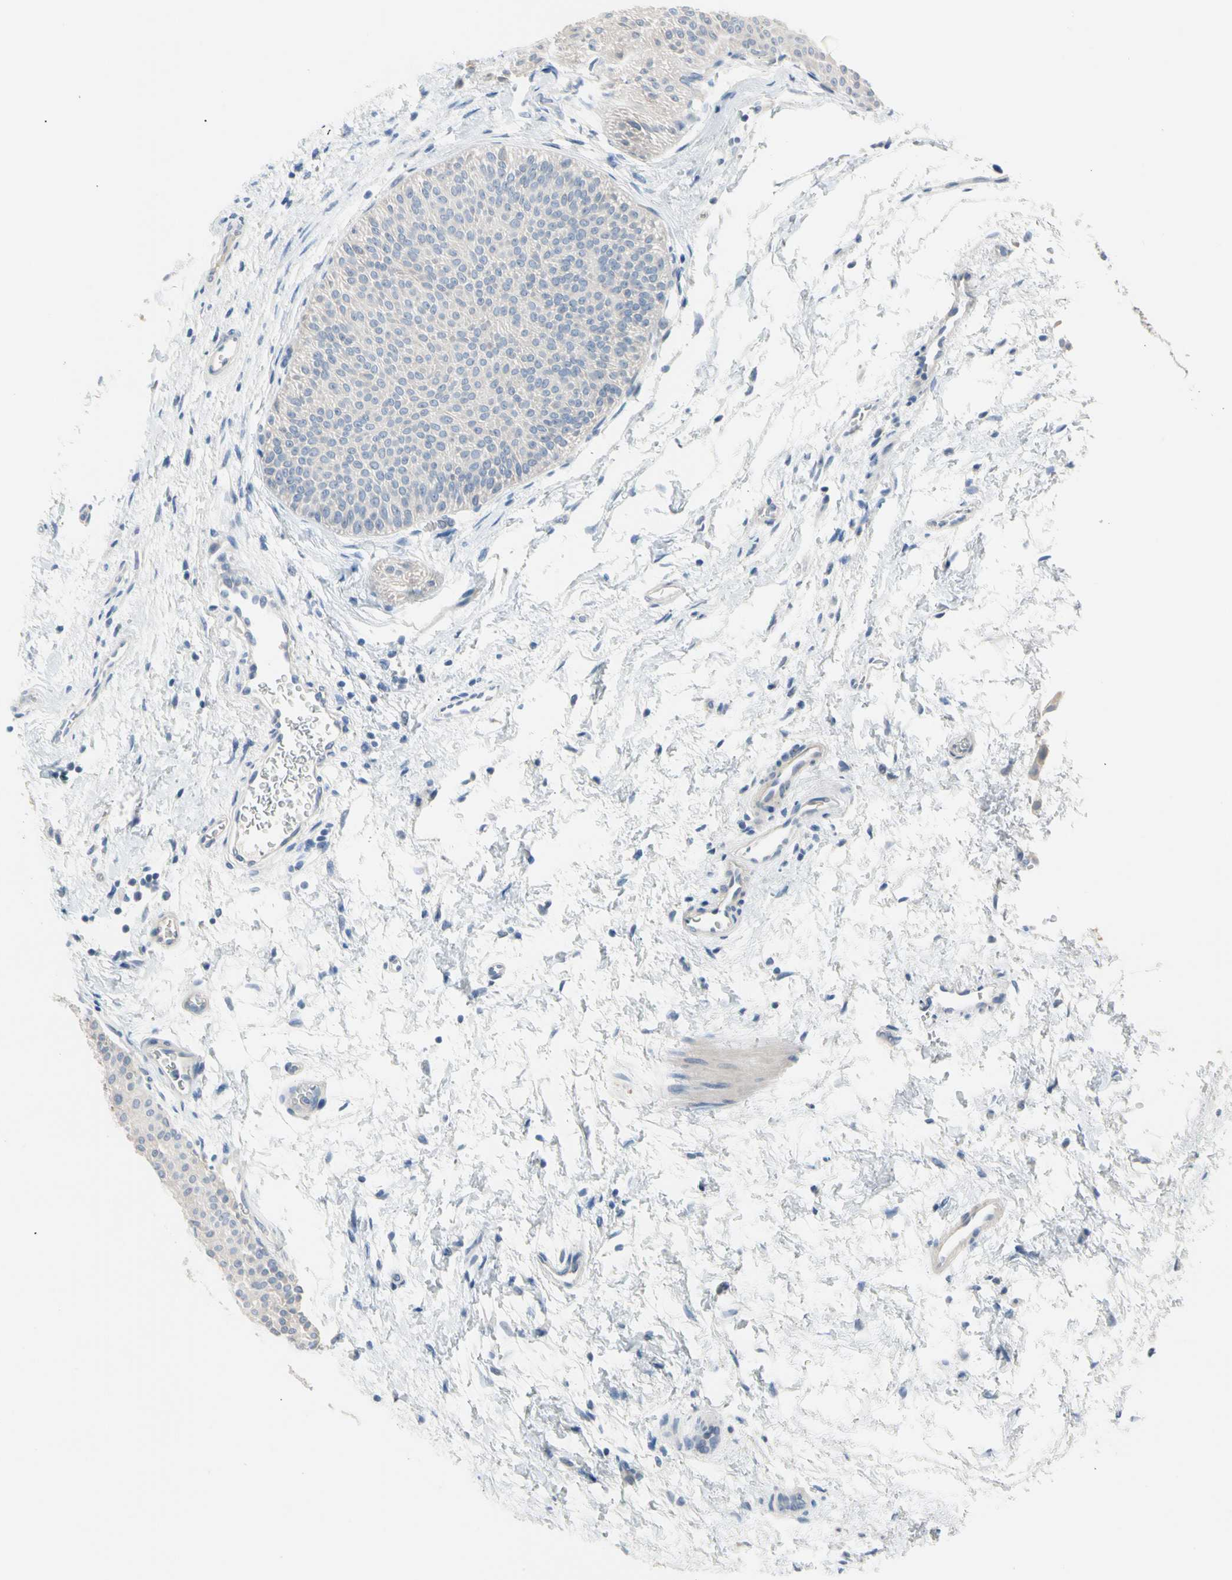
{"staining": {"intensity": "negative", "quantity": "none", "location": "none"}, "tissue": "urothelial cancer", "cell_type": "Tumor cells", "image_type": "cancer", "snomed": [{"axis": "morphology", "description": "Urothelial carcinoma, Low grade"}, {"axis": "topography", "description": "Urinary bladder"}], "caption": "High power microscopy photomicrograph of an immunohistochemistry (IHC) micrograph of urothelial cancer, revealing no significant staining in tumor cells.", "gene": "MARK1", "patient": {"sex": "female", "age": 60}}